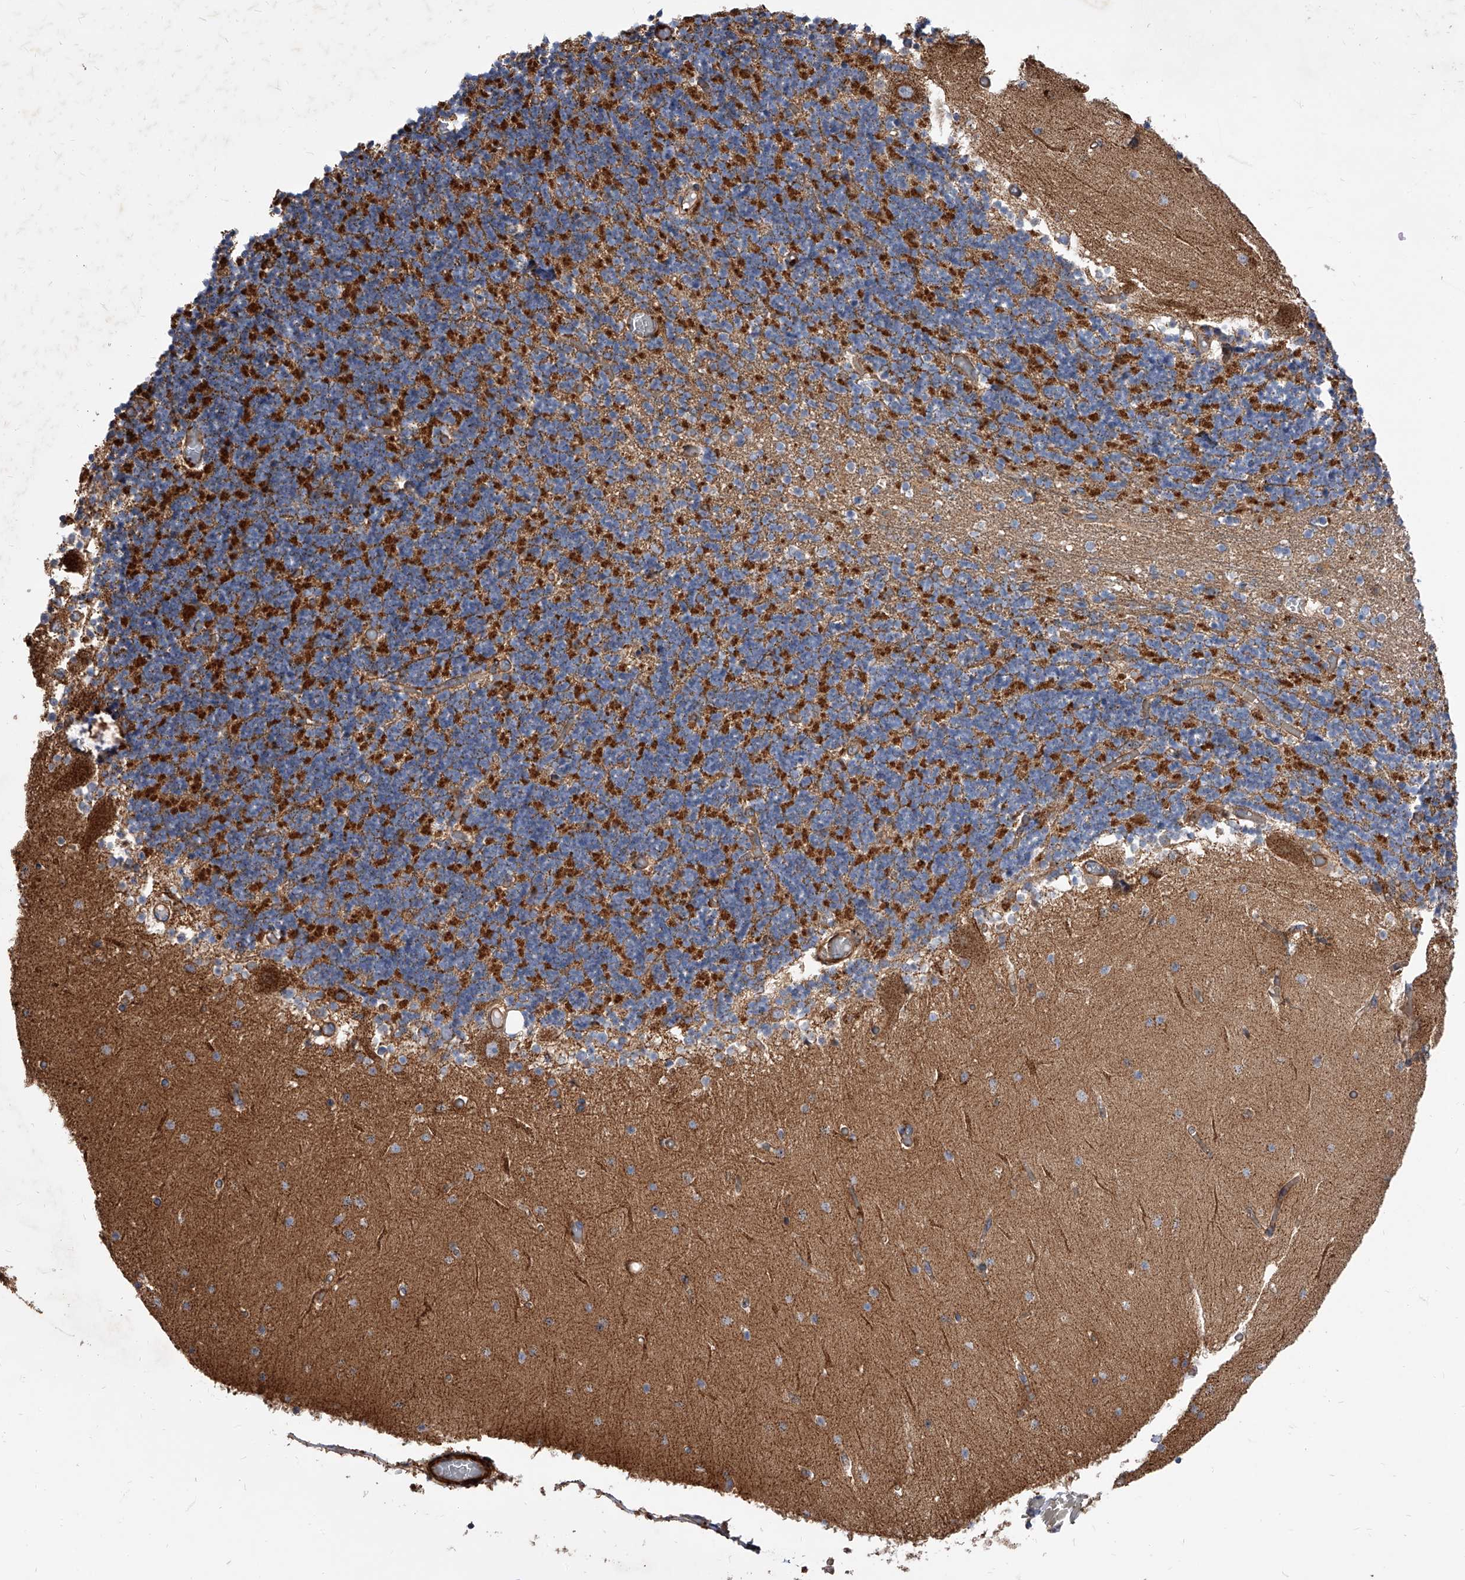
{"staining": {"intensity": "strong", "quantity": ">75%", "location": "cytoplasmic/membranous"}, "tissue": "cerebellum", "cell_type": "Cells in granular layer", "image_type": "normal", "snomed": [{"axis": "morphology", "description": "Normal tissue, NOS"}, {"axis": "topography", "description": "Cerebellum"}], "caption": "The histopathology image displays immunohistochemical staining of normal cerebellum. There is strong cytoplasmic/membranous positivity is seen in about >75% of cells in granular layer.", "gene": "PISD", "patient": {"sex": "female", "age": 28}}